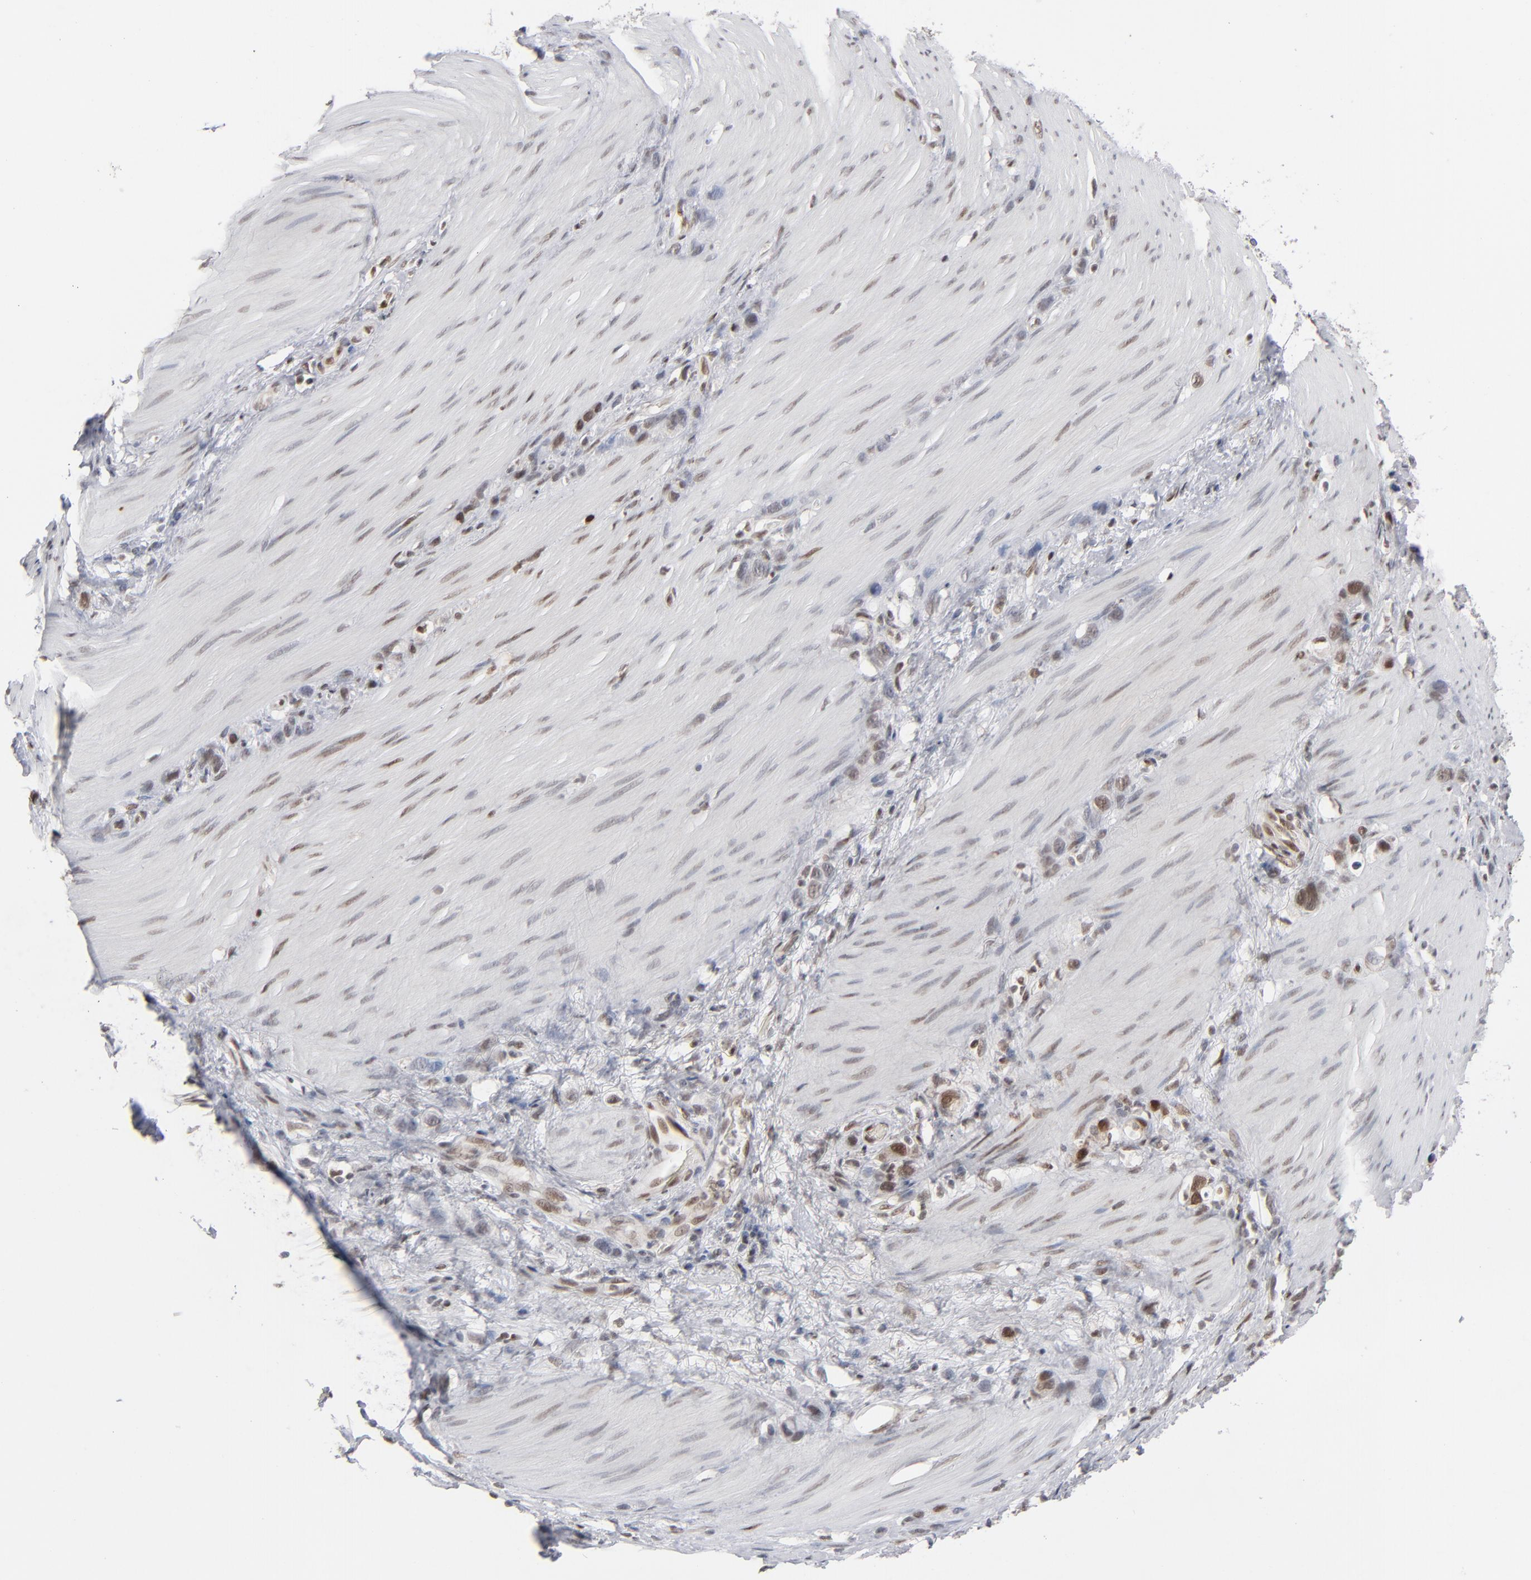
{"staining": {"intensity": "strong", "quantity": "25%-75%", "location": "nuclear"}, "tissue": "stomach cancer", "cell_type": "Tumor cells", "image_type": "cancer", "snomed": [{"axis": "morphology", "description": "Normal tissue, NOS"}, {"axis": "morphology", "description": "Adenocarcinoma, NOS"}, {"axis": "morphology", "description": "Adenocarcinoma, High grade"}, {"axis": "topography", "description": "Stomach, upper"}, {"axis": "topography", "description": "Stomach"}], "caption": "Immunohistochemistry of stomach cancer exhibits high levels of strong nuclear expression in approximately 25%-75% of tumor cells. Using DAB (brown) and hematoxylin (blue) stains, captured at high magnification using brightfield microscopy.", "gene": "IRF9", "patient": {"sex": "female", "age": 65}}